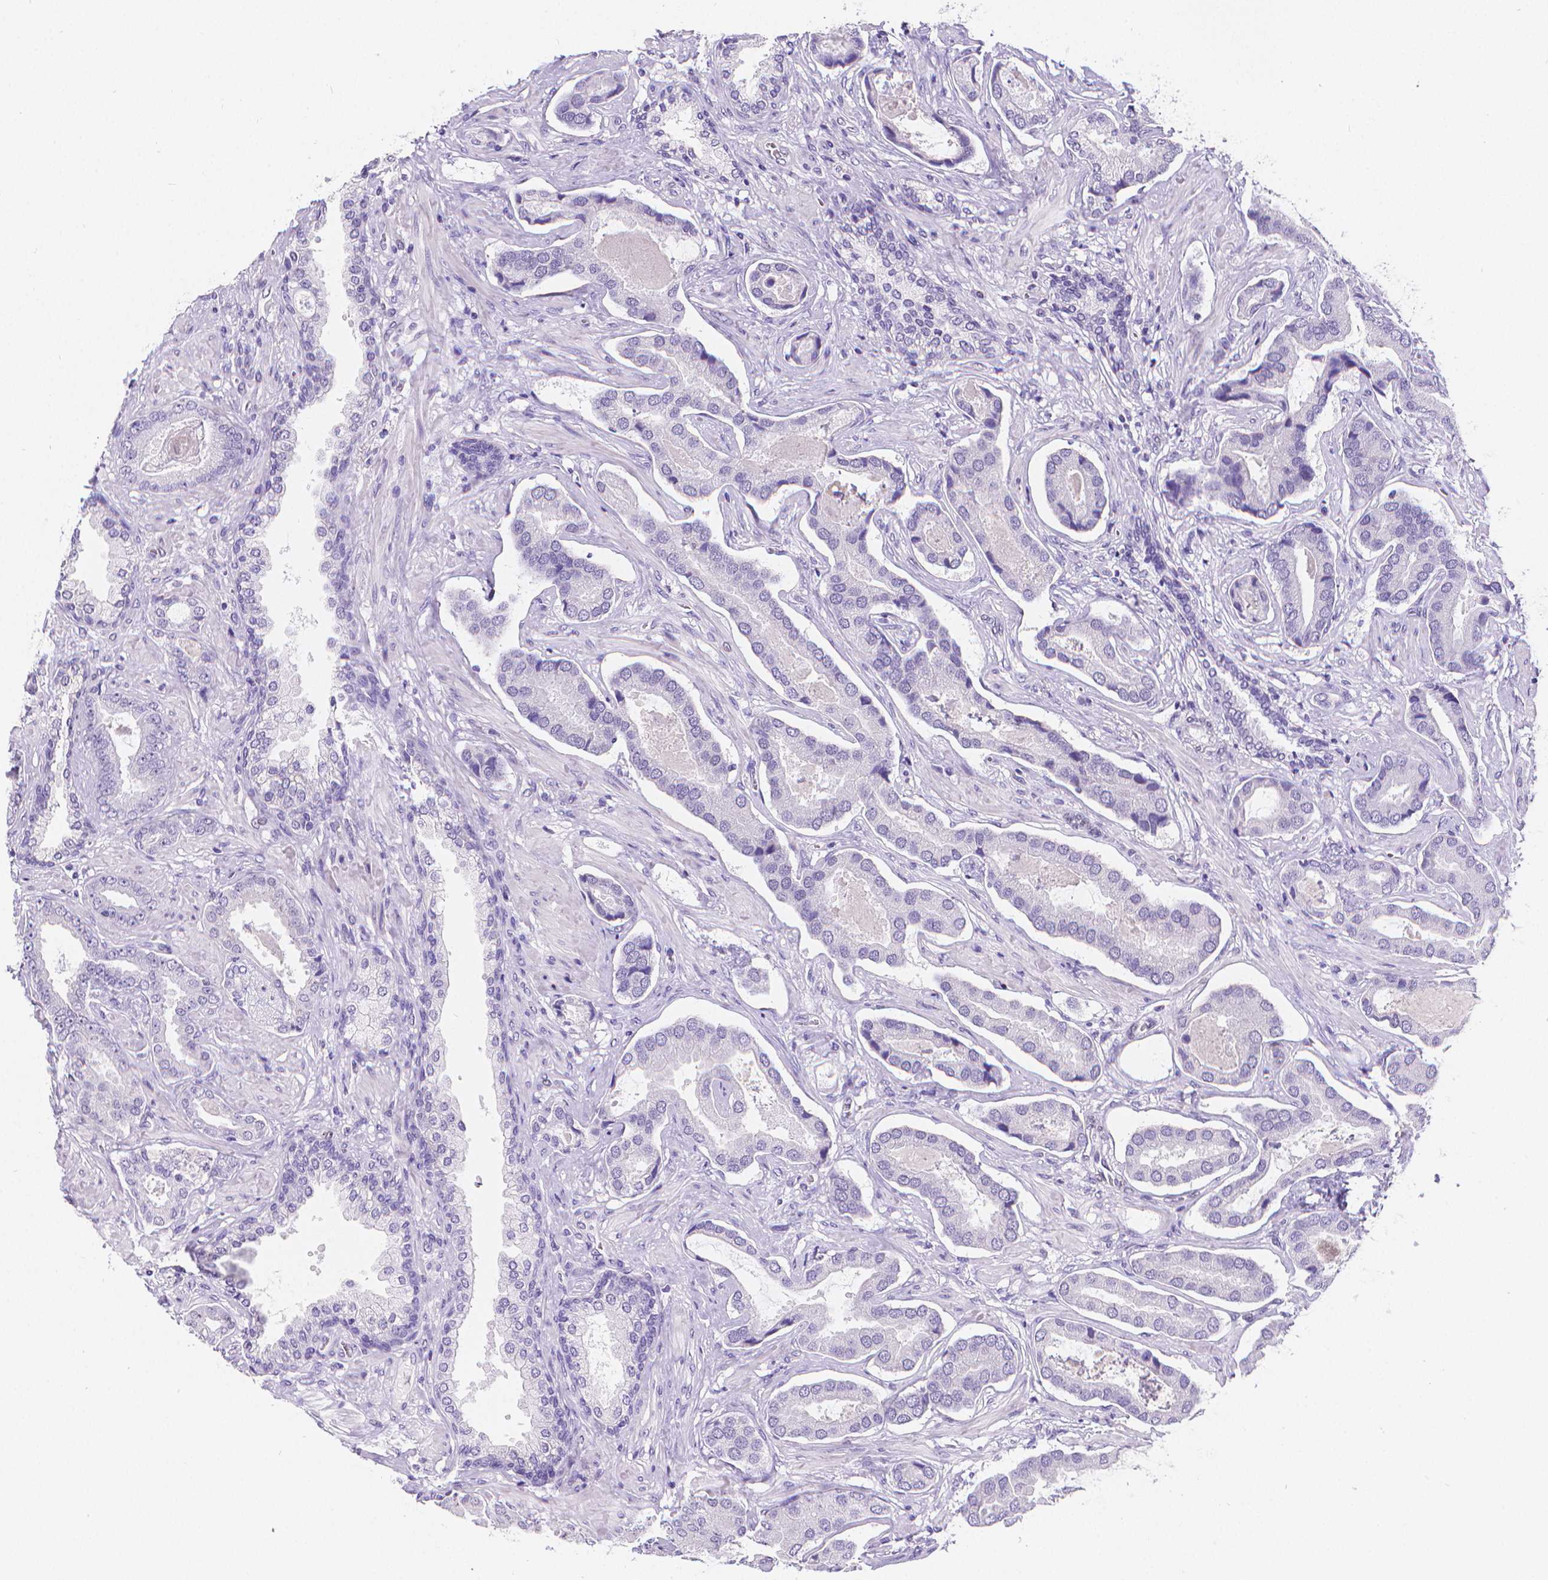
{"staining": {"intensity": "negative", "quantity": "none", "location": "none"}, "tissue": "prostate cancer", "cell_type": "Tumor cells", "image_type": "cancer", "snomed": [{"axis": "morphology", "description": "Adenocarcinoma, NOS"}, {"axis": "topography", "description": "Prostate"}], "caption": "Immunohistochemical staining of adenocarcinoma (prostate) shows no significant positivity in tumor cells.", "gene": "MEF2C", "patient": {"sex": "male", "age": 64}}